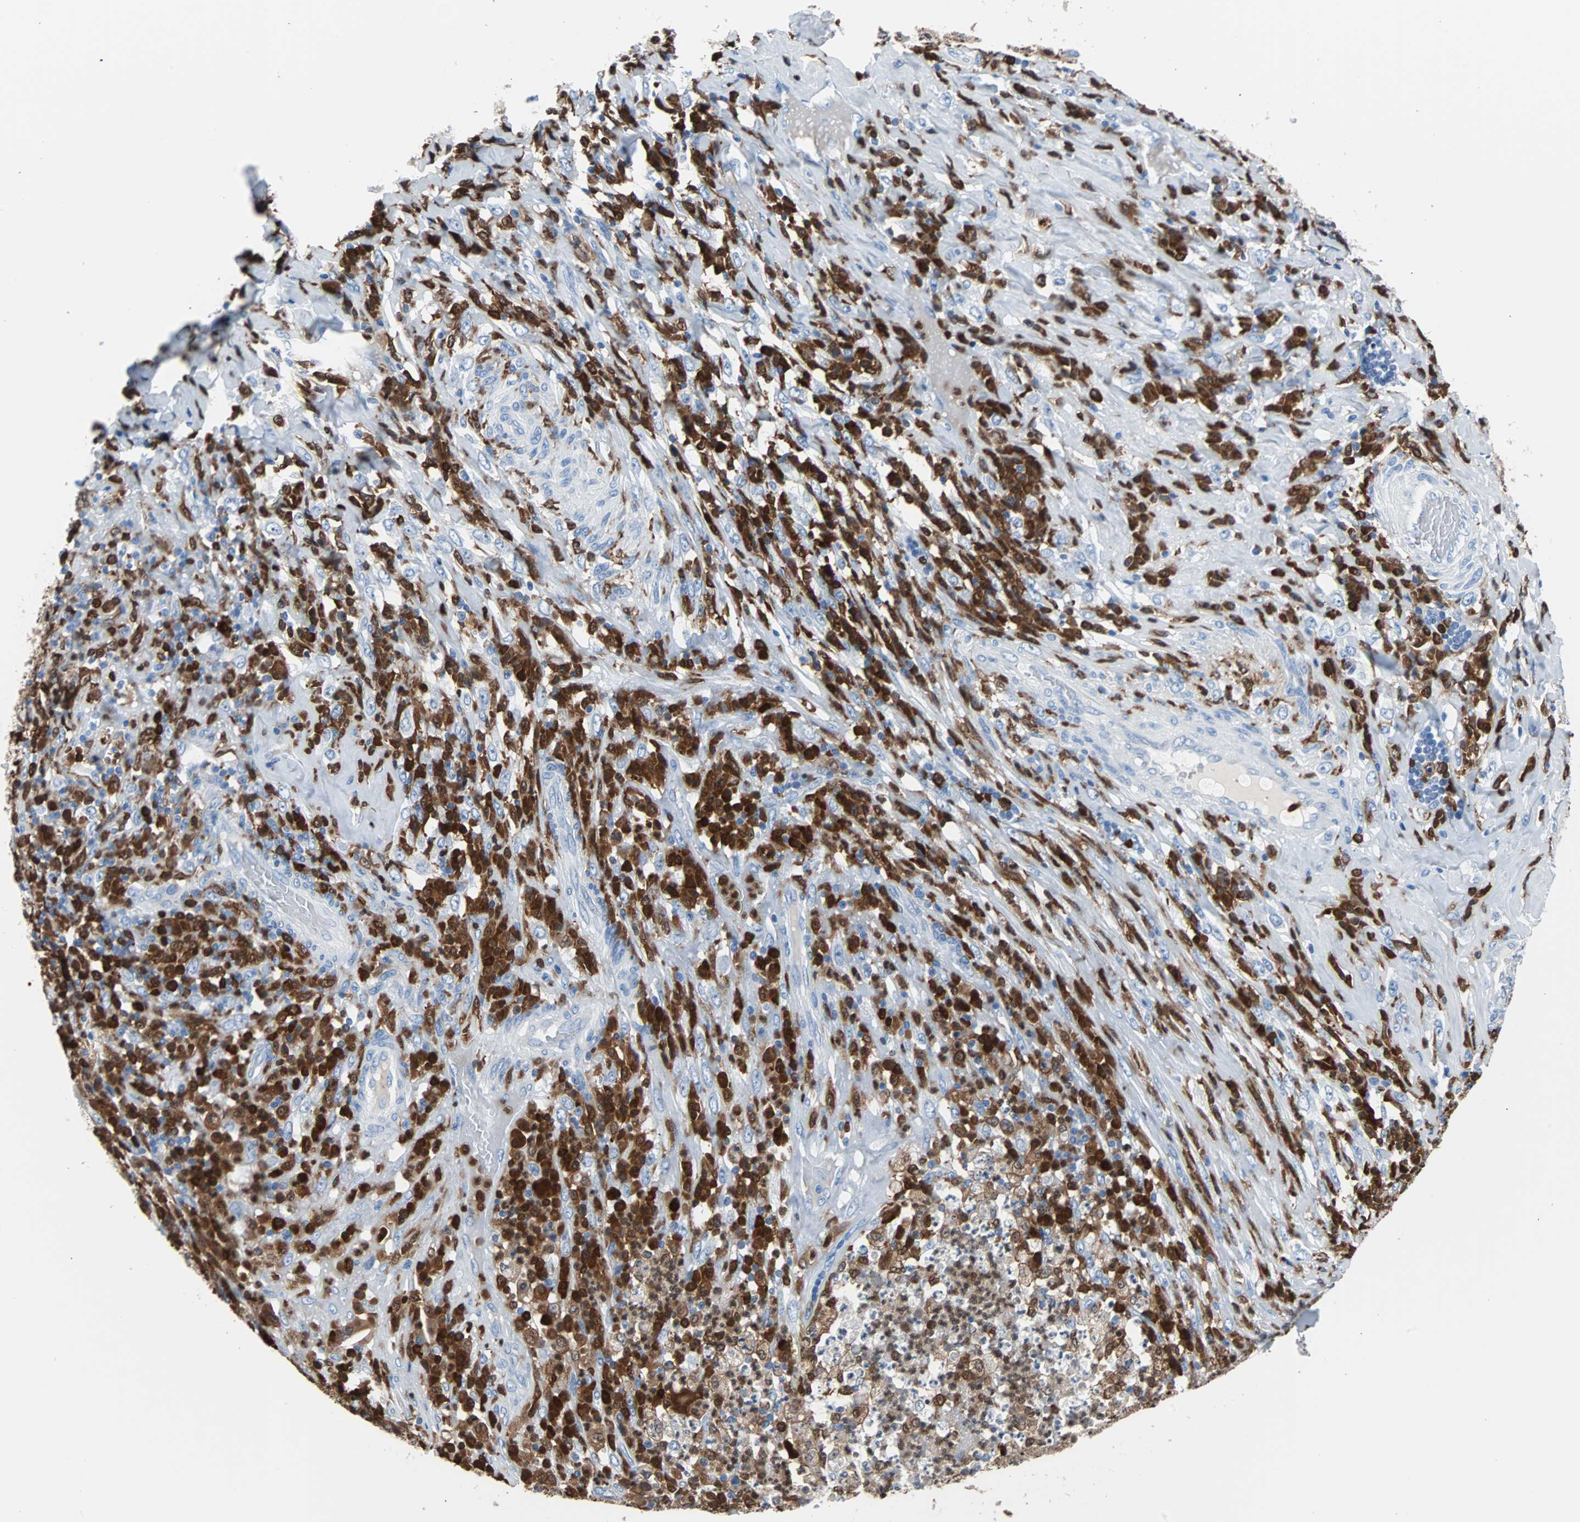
{"staining": {"intensity": "negative", "quantity": "none", "location": "none"}, "tissue": "testis cancer", "cell_type": "Tumor cells", "image_type": "cancer", "snomed": [{"axis": "morphology", "description": "Necrosis, NOS"}, {"axis": "morphology", "description": "Carcinoma, Embryonal, NOS"}, {"axis": "topography", "description": "Testis"}], "caption": "Protein analysis of testis cancer (embryonal carcinoma) reveals no significant positivity in tumor cells.", "gene": "SYK", "patient": {"sex": "male", "age": 19}}